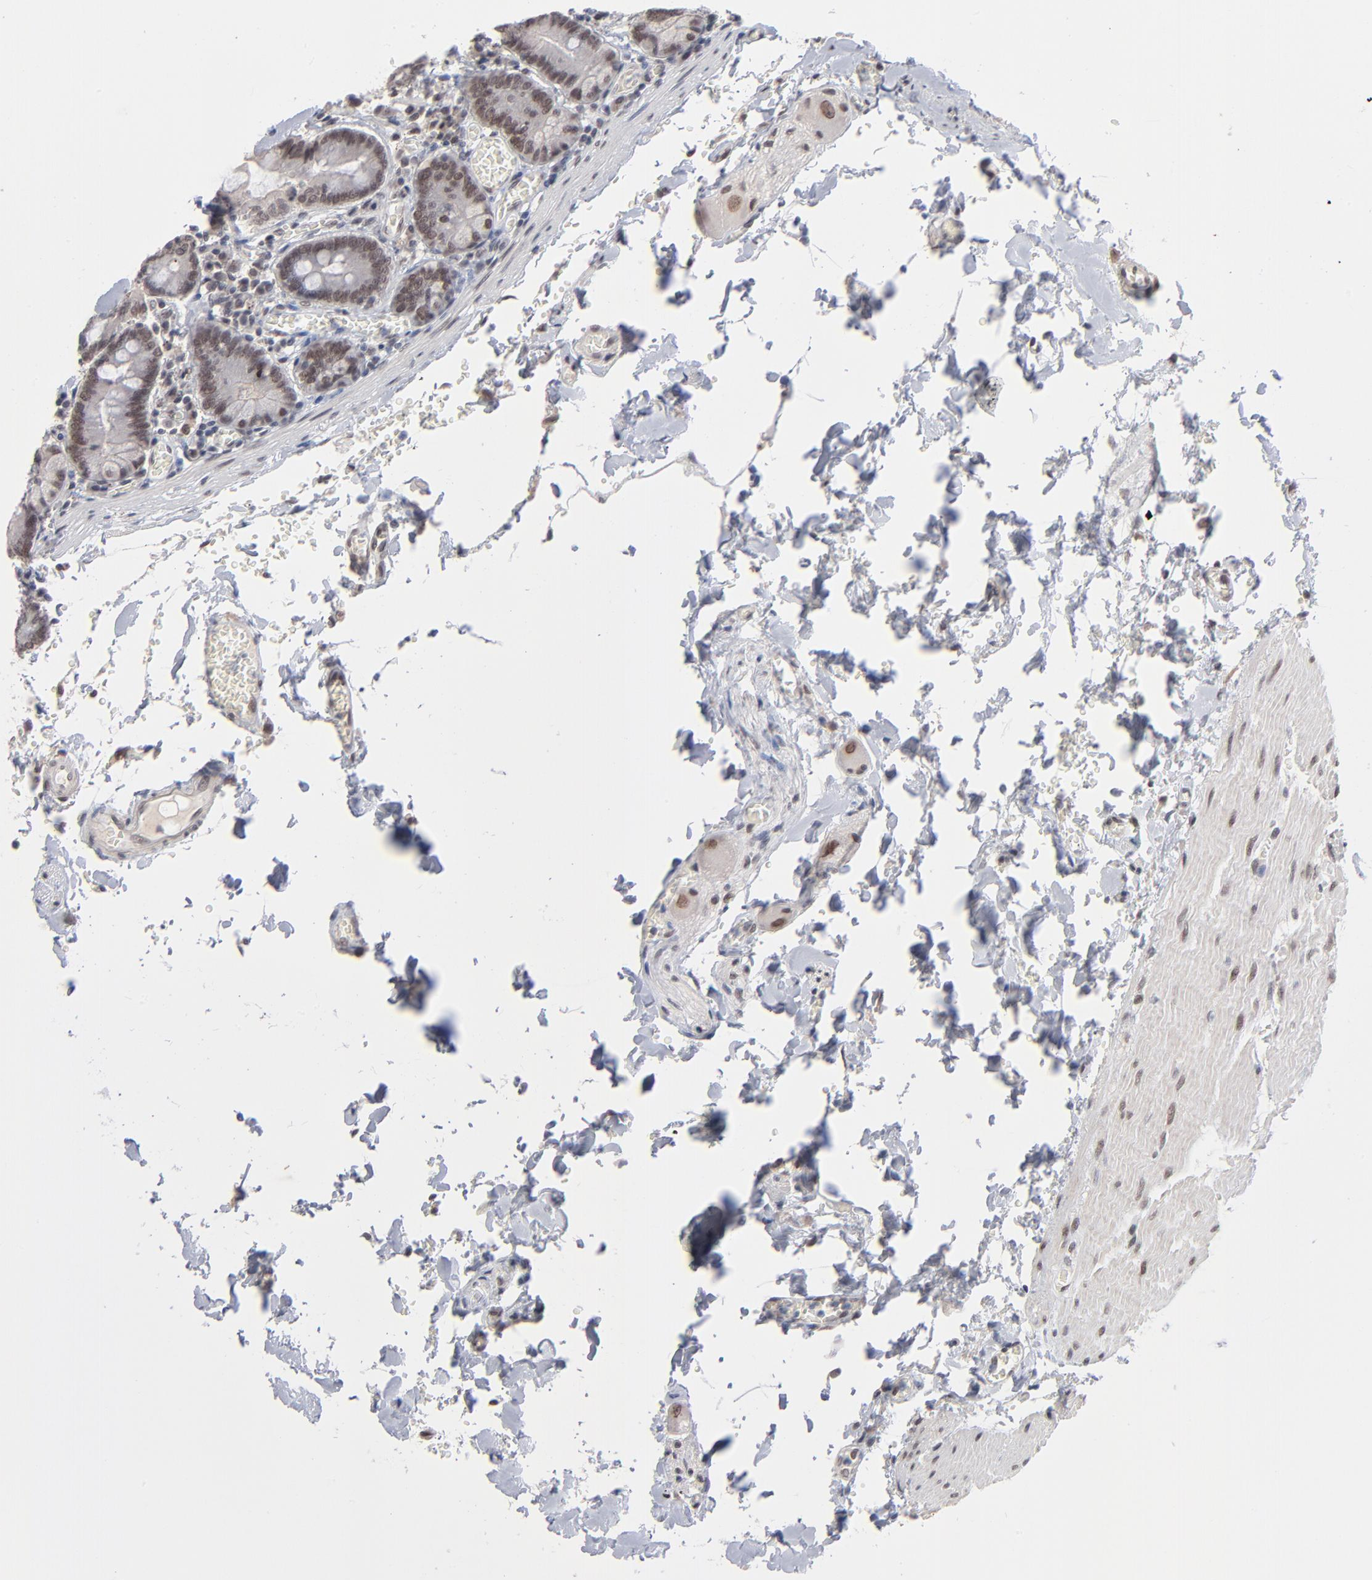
{"staining": {"intensity": "weak", "quantity": ">75%", "location": "nuclear"}, "tissue": "small intestine", "cell_type": "Glandular cells", "image_type": "normal", "snomed": [{"axis": "morphology", "description": "Normal tissue, NOS"}, {"axis": "topography", "description": "Small intestine"}], "caption": "Normal small intestine was stained to show a protein in brown. There is low levels of weak nuclear positivity in approximately >75% of glandular cells. (DAB (3,3'-diaminobenzidine) IHC with brightfield microscopy, high magnification).", "gene": "MBIP", "patient": {"sex": "male", "age": 71}}